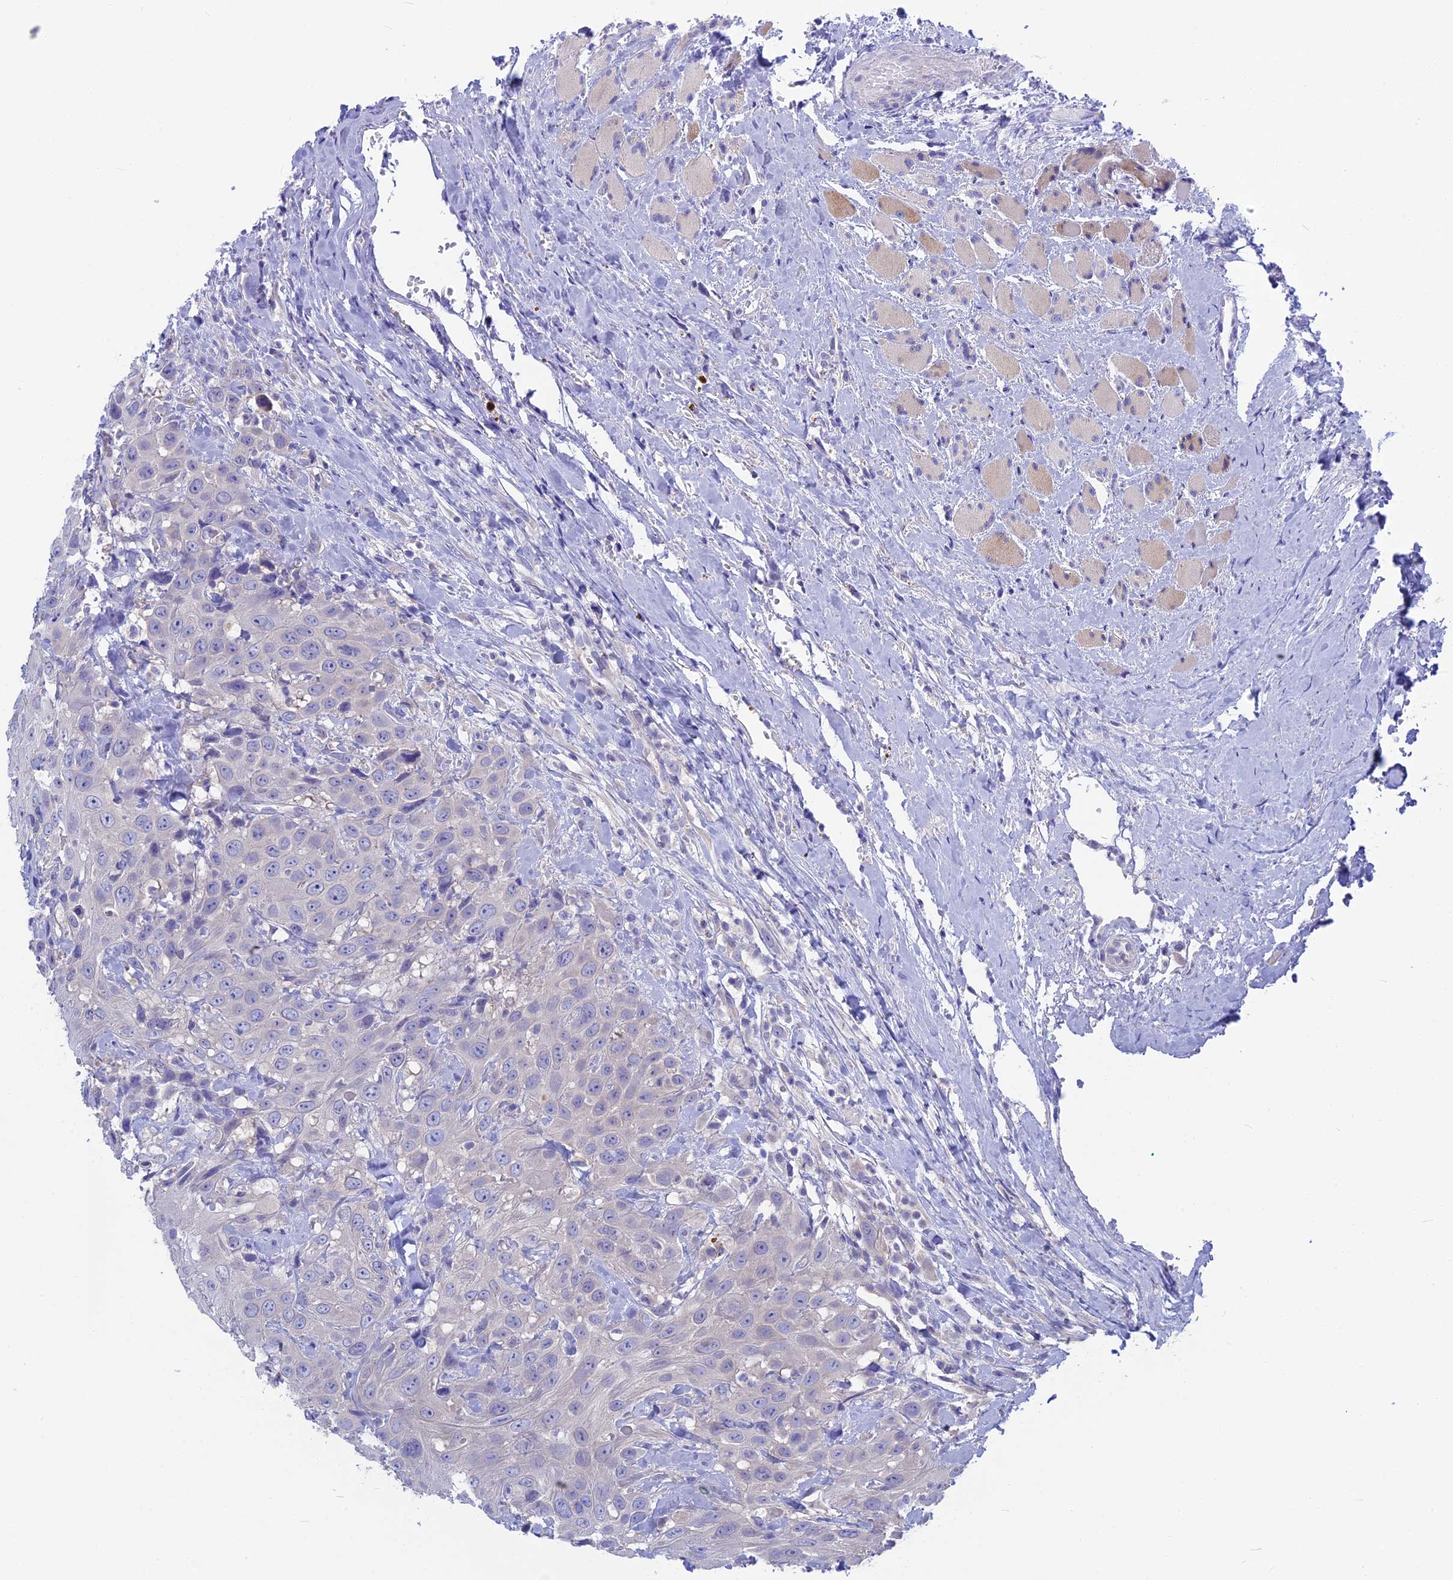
{"staining": {"intensity": "negative", "quantity": "none", "location": "none"}, "tissue": "head and neck cancer", "cell_type": "Tumor cells", "image_type": "cancer", "snomed": [{"axis": "morphology", "description": "Squamous cell carcinoma, NOS"}, {"axis": "topography", "description": "Head-Neck"}], "caption": "The immunohistochemistry (IHC) micrograph has no significant expression in tumor cells of head and neck cancer (squamous cell carcinoma) tissue.", "gene": "SNAP91", "patient": {"sex": "male", "age": 81}}